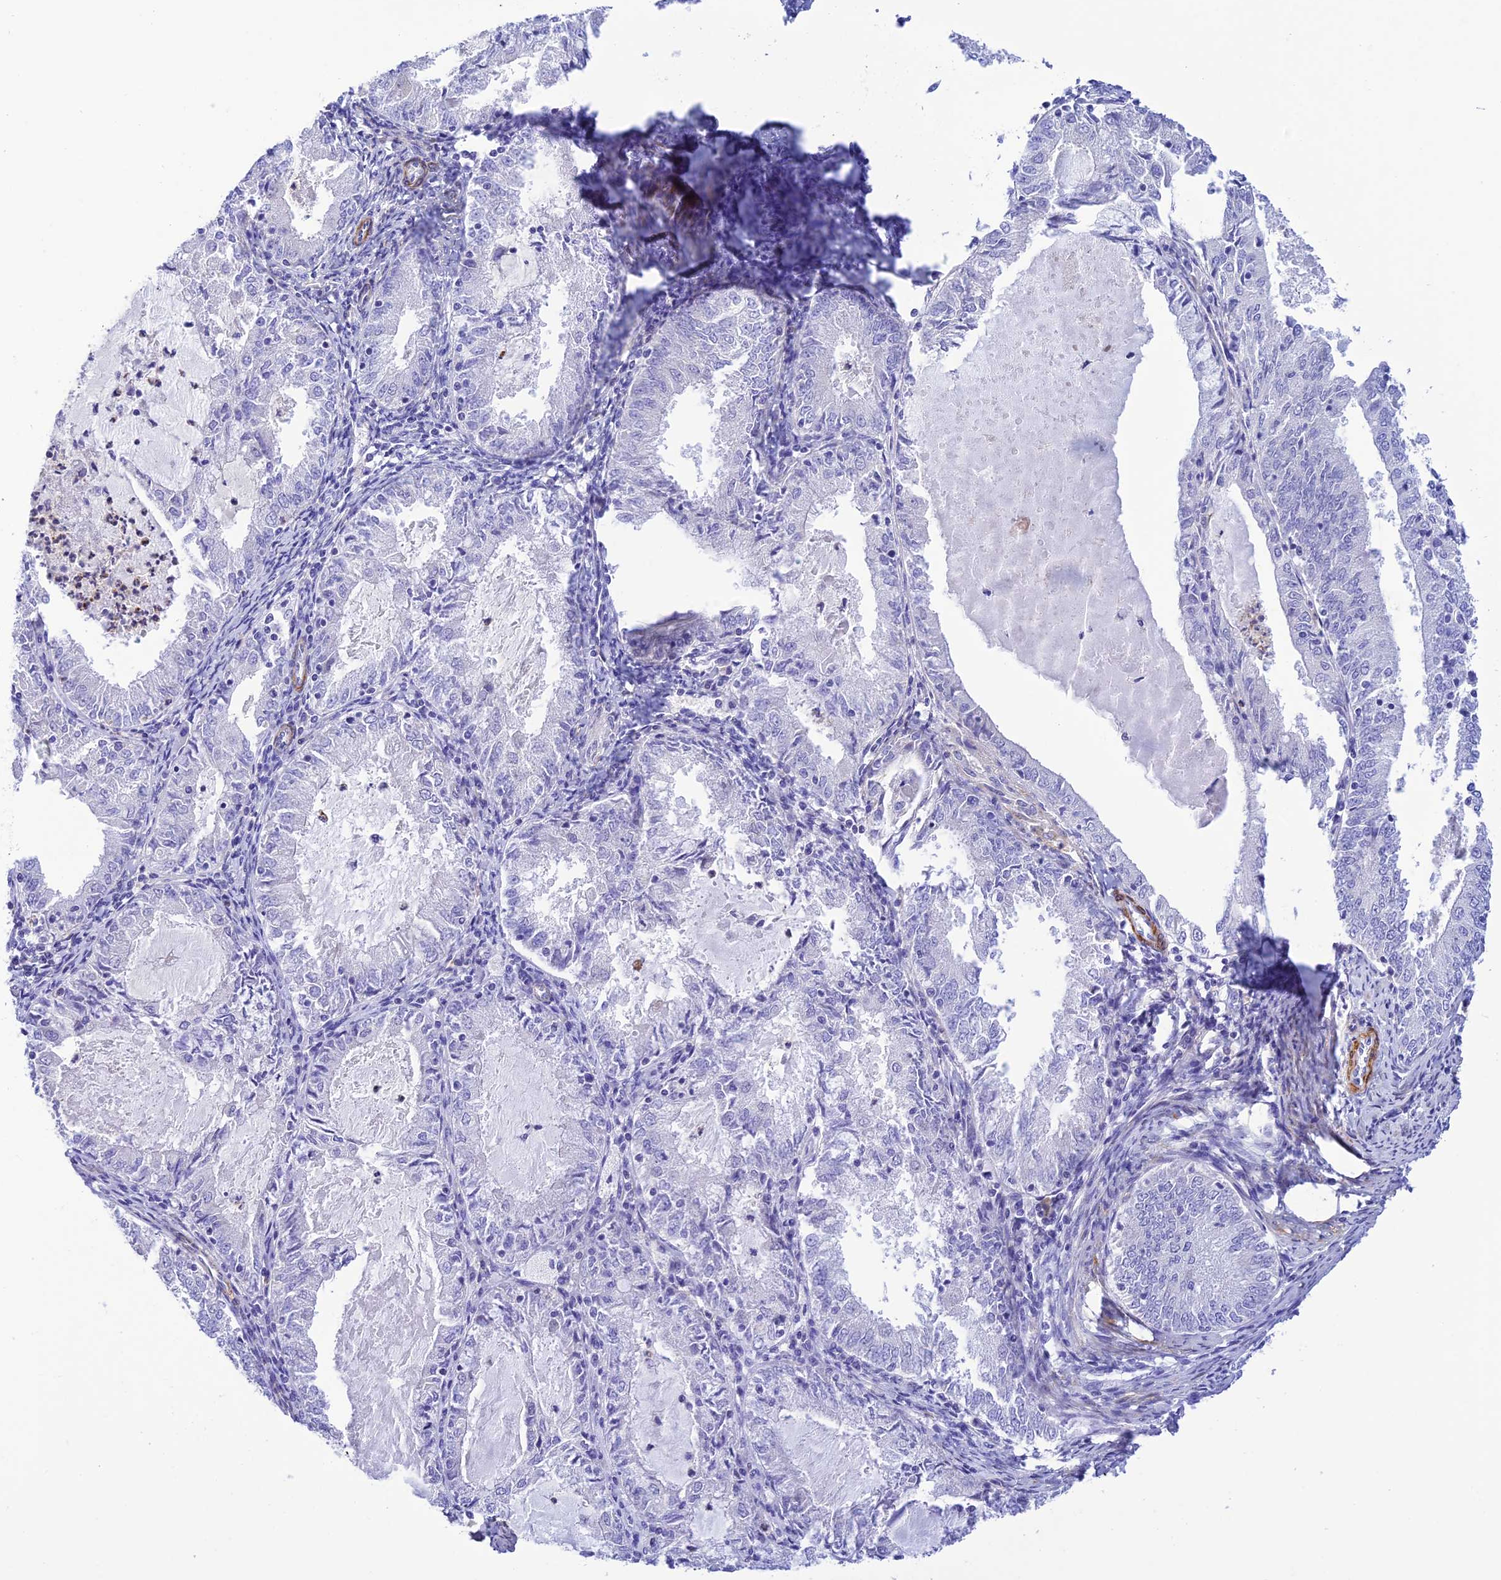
{"staining": {"intensity": "negative", "quantity": "none", "location": "none"}, "tissue": "endometrial cancer", "cell_type": "Tumor cells", "image_type": "cancer", "snomed": [{"axis": "morphology", "description": "Adenocarcinoma, NOS"}, {"axis": "topography", "description": "Endometrium"}], "caption": "DAB (3,3'-diaminobenzidine) immunohistochemical staining of human endometrial cancer (adenocarcinoma) shows no significant positivity in tumor cells.", "gene": "ZDHHC16", "patient": {"sex": "female", "age": 57}}